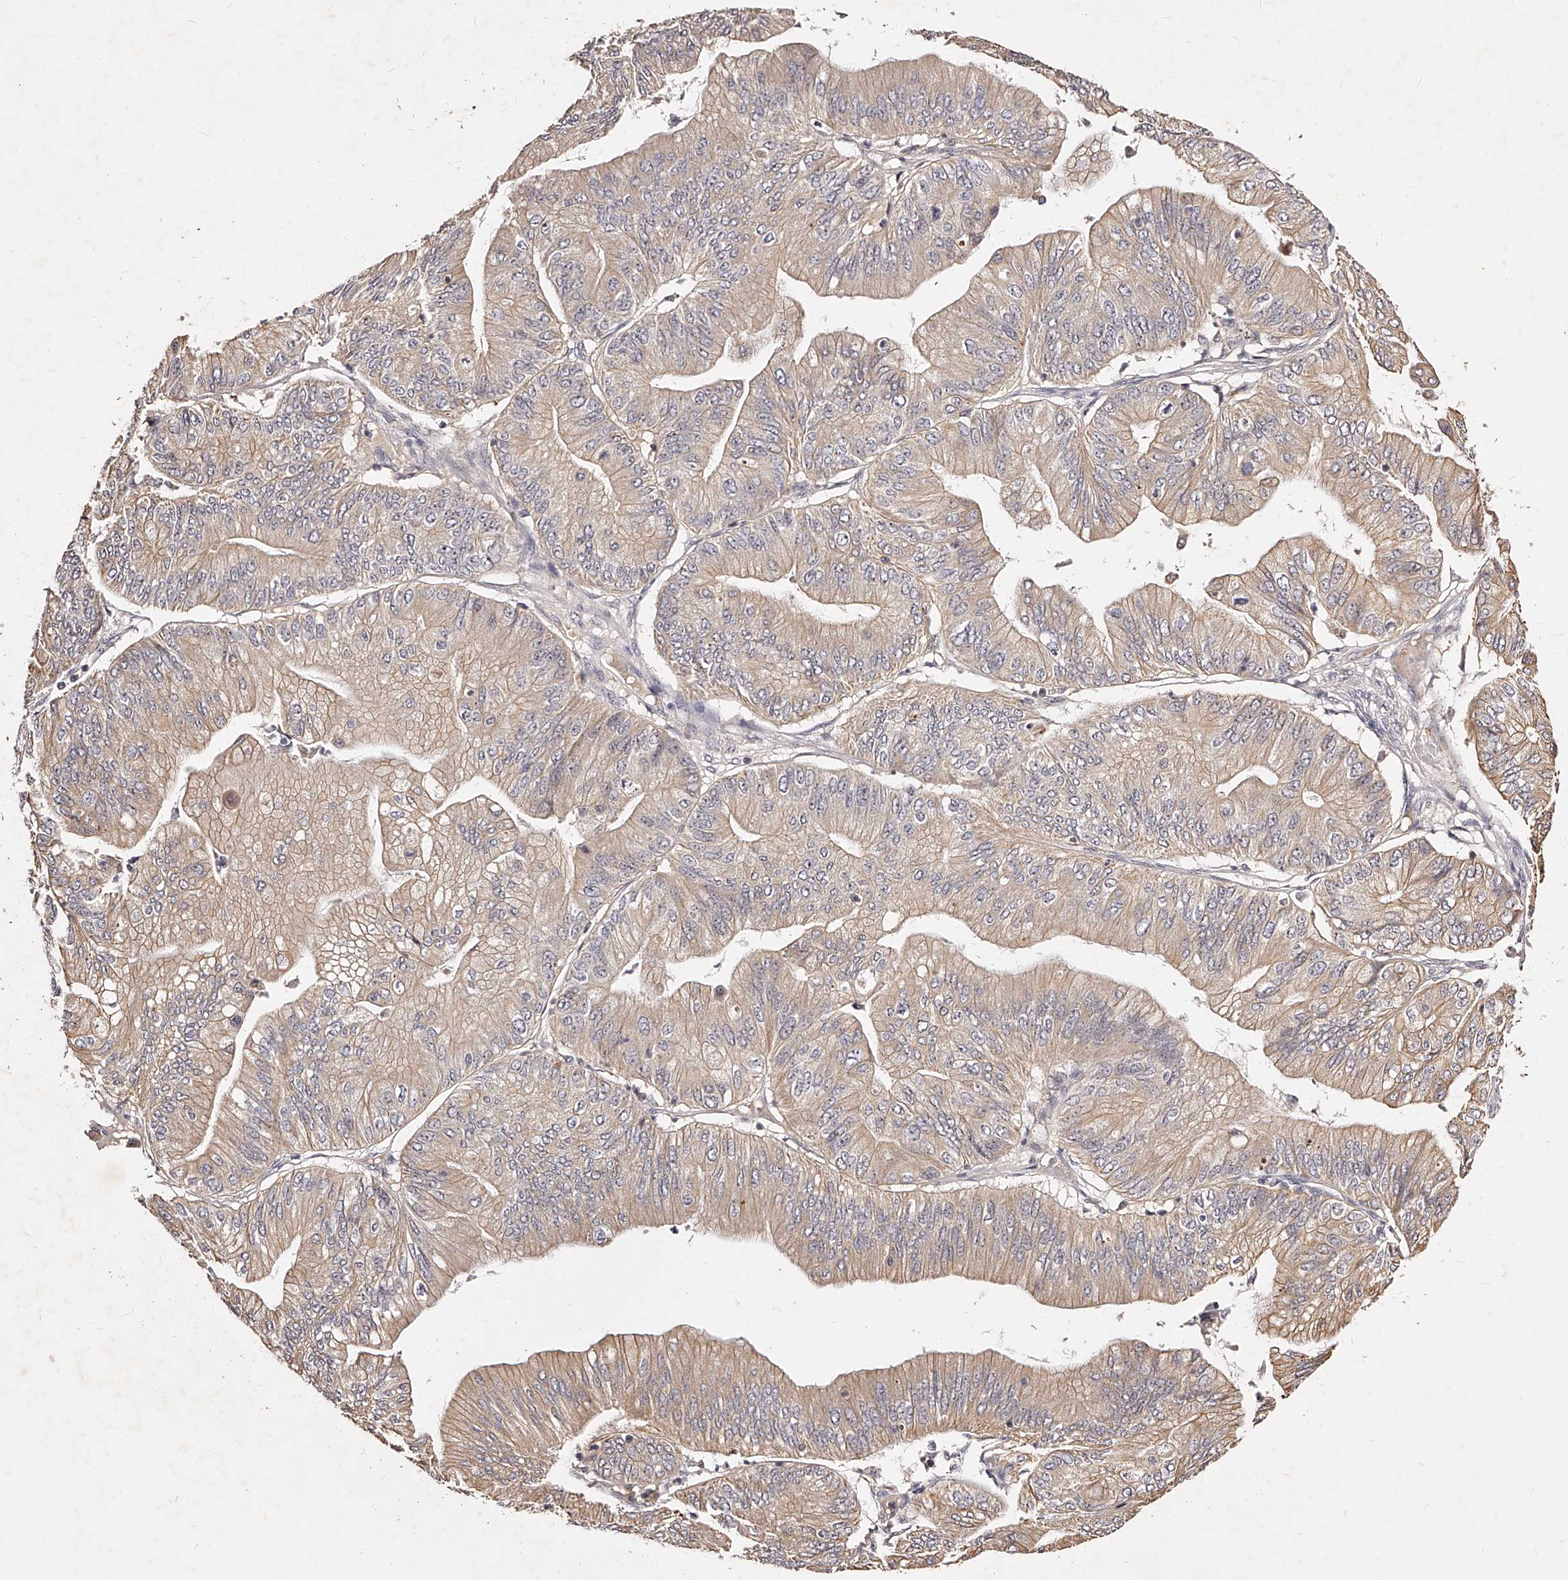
{"staining": {"intensity": "weak", "quantity": ">75%", "location": "cytoplasmic/membranous"}, "tissue": "ovarian cancer", "cell_type": "Tumor cells", "image_type": "cancer", "snomed": [{"axis": "morphology", "description": "Cystadenocarcinoma, mucinous, NOS"}, {"axis": "topography", "description": "Ovary"}], "caption": "Immunohistochemistry photomicrograph of neoplastic tissue: ovarian cancer (mucinous cystadenocarcinoma) stained using IHC displays low levels of weak protein expression localized specifically in the cytoplasmic/membranous of tumor cells, appearing as a cytoplasmic/membranous brown color.", "gene": "PHACTR1", "patient": {"sex": "female", "age": 61}}